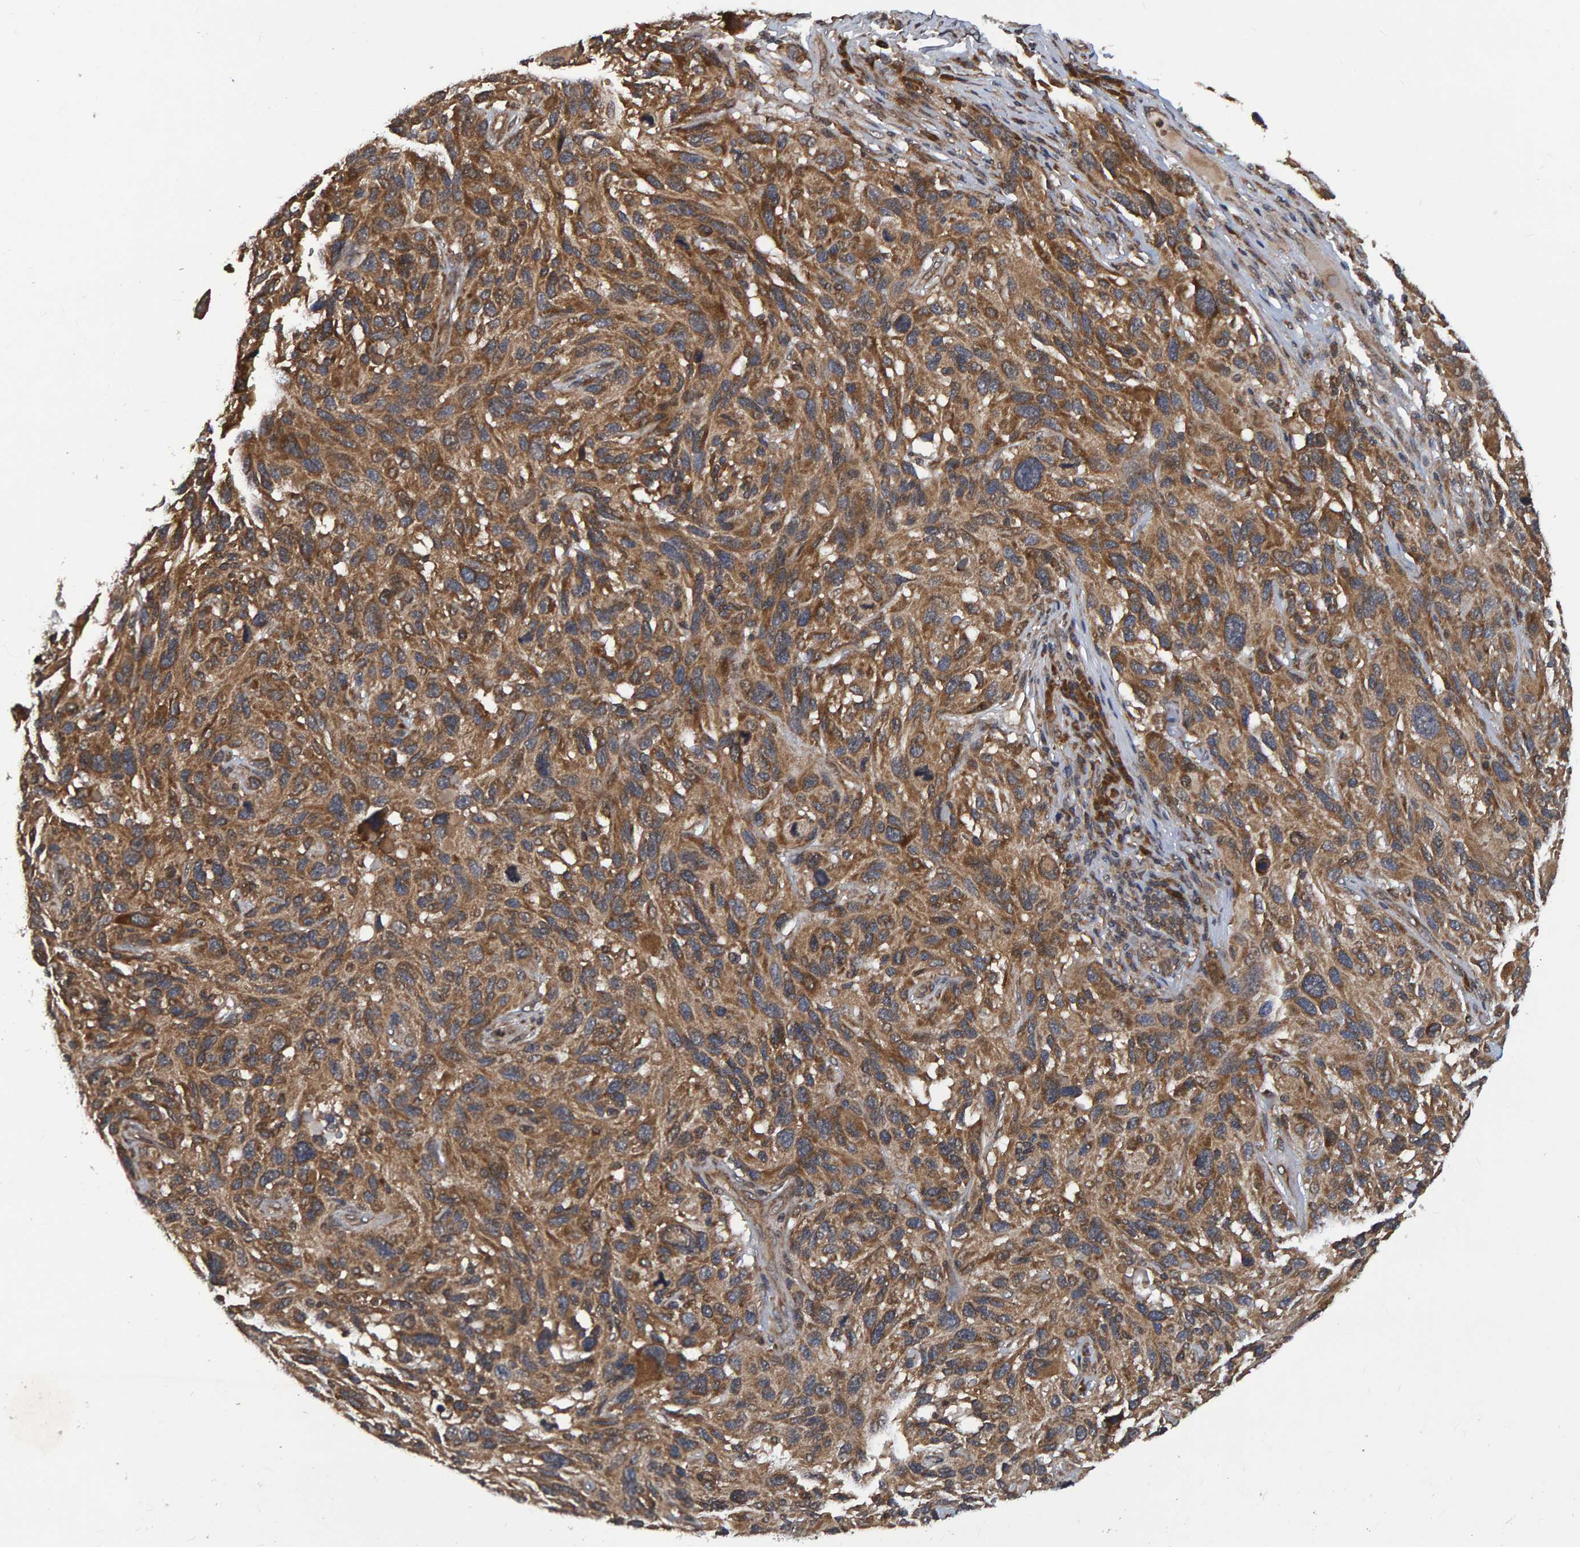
{"staining": {"intensity": "moderate", "quantity": ">75%", "location": "cytoplasmic/membranous"}, "tissue": "melanoma", "cell_type": "Tumor cells", "image_type": "cancer", "snomed": [{"axis": "morphology", "description": "Malignant melanoma, NOS"}, {"axis": "topography", "description": "Skin"}], "caption": "The immunohistochemical stain highlights moderate cytoplasmic/membranous staining in tumor cells of melanoma tissue.", "gene": "GAB2", "patient": {"sex": "male", "age": 53}}